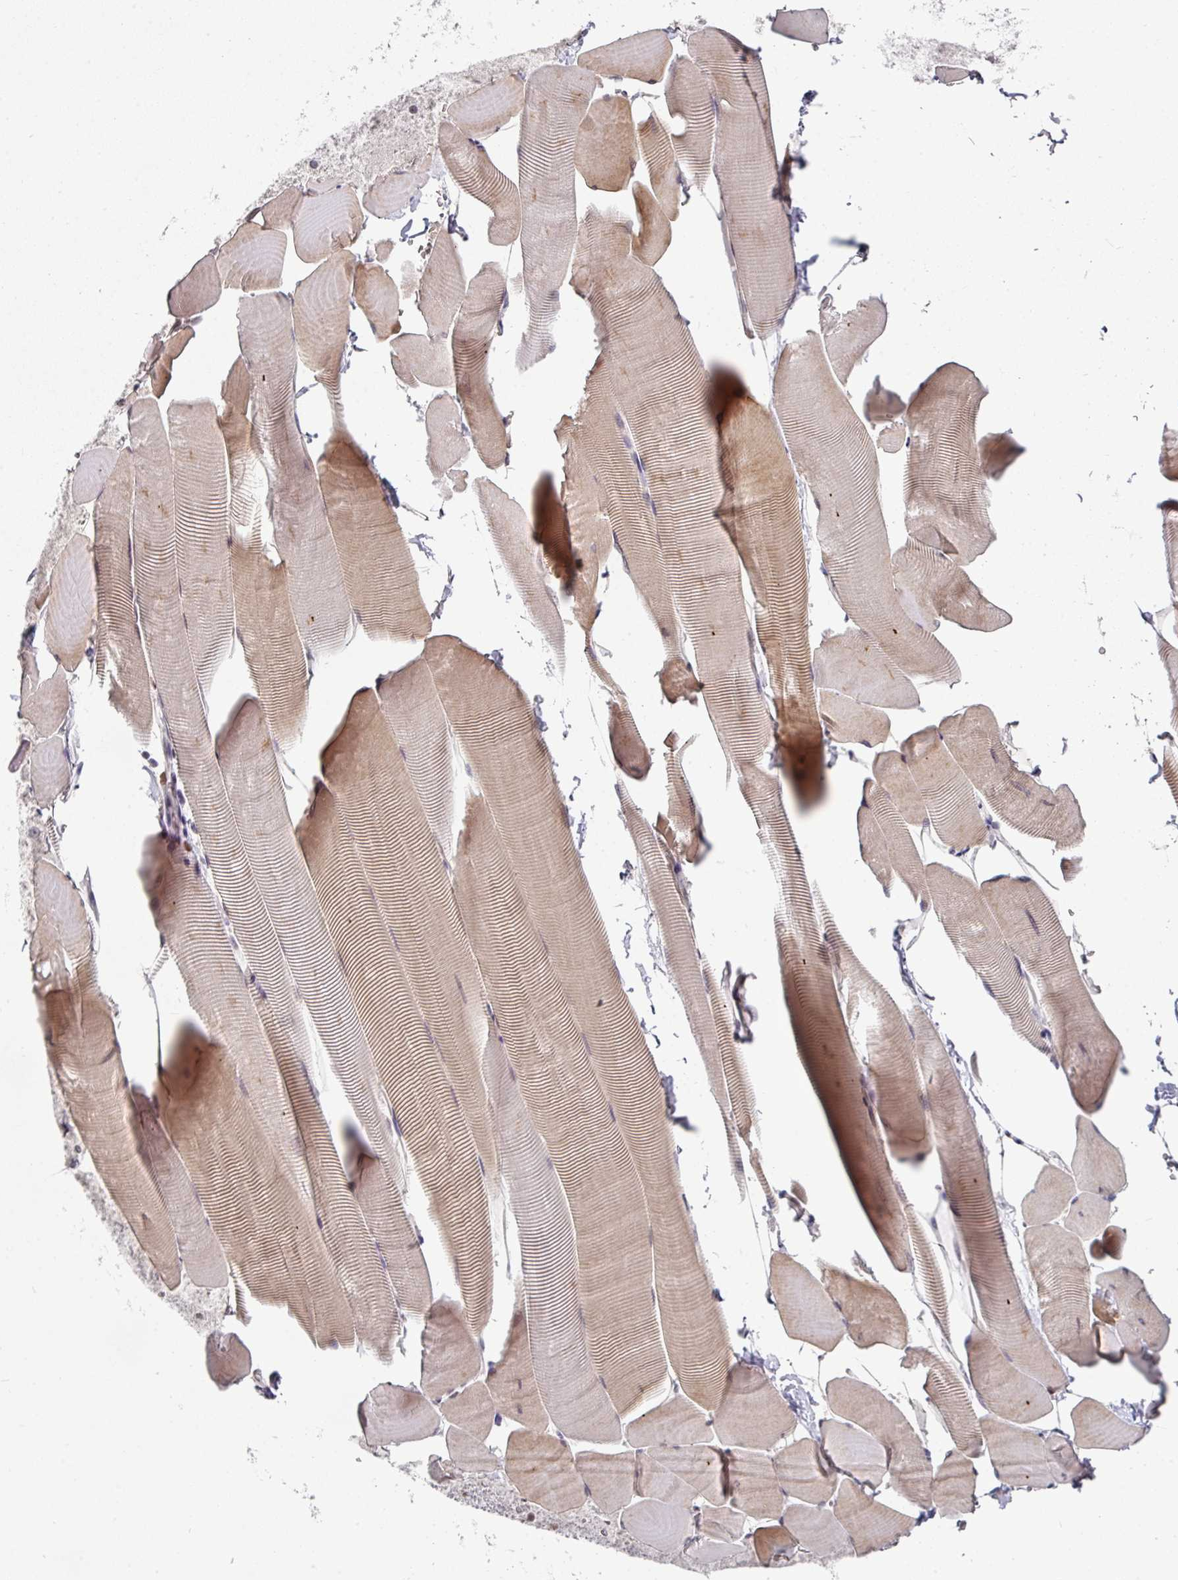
{"staining": {"intensity": "moderate", "quantity": "25%-75%", "location": "cytoplasmic/membranous,nuclear"}, "tissue": "skeletal muscle", "cell_type": "Myocytes", "image_type": "normal", "snomed": [{"axis": "morphology", "description": "Normal tissue, NOS"}, {"axis": "topography", "description": "Skeletal muscle"}], "caption": "Immunohistochemical staining of benign human skeletal muscle reveals moderate cytoplasmic/membranous,nuclear protein expression in about 25%-75% of myocytes. Using DAB (brown) and hematoxylin (blue) stains, captured at high magnification using brightfield microscopy.", "gene": "ENSG00000283782", "patient": {"sex": "male", "age": 25}}